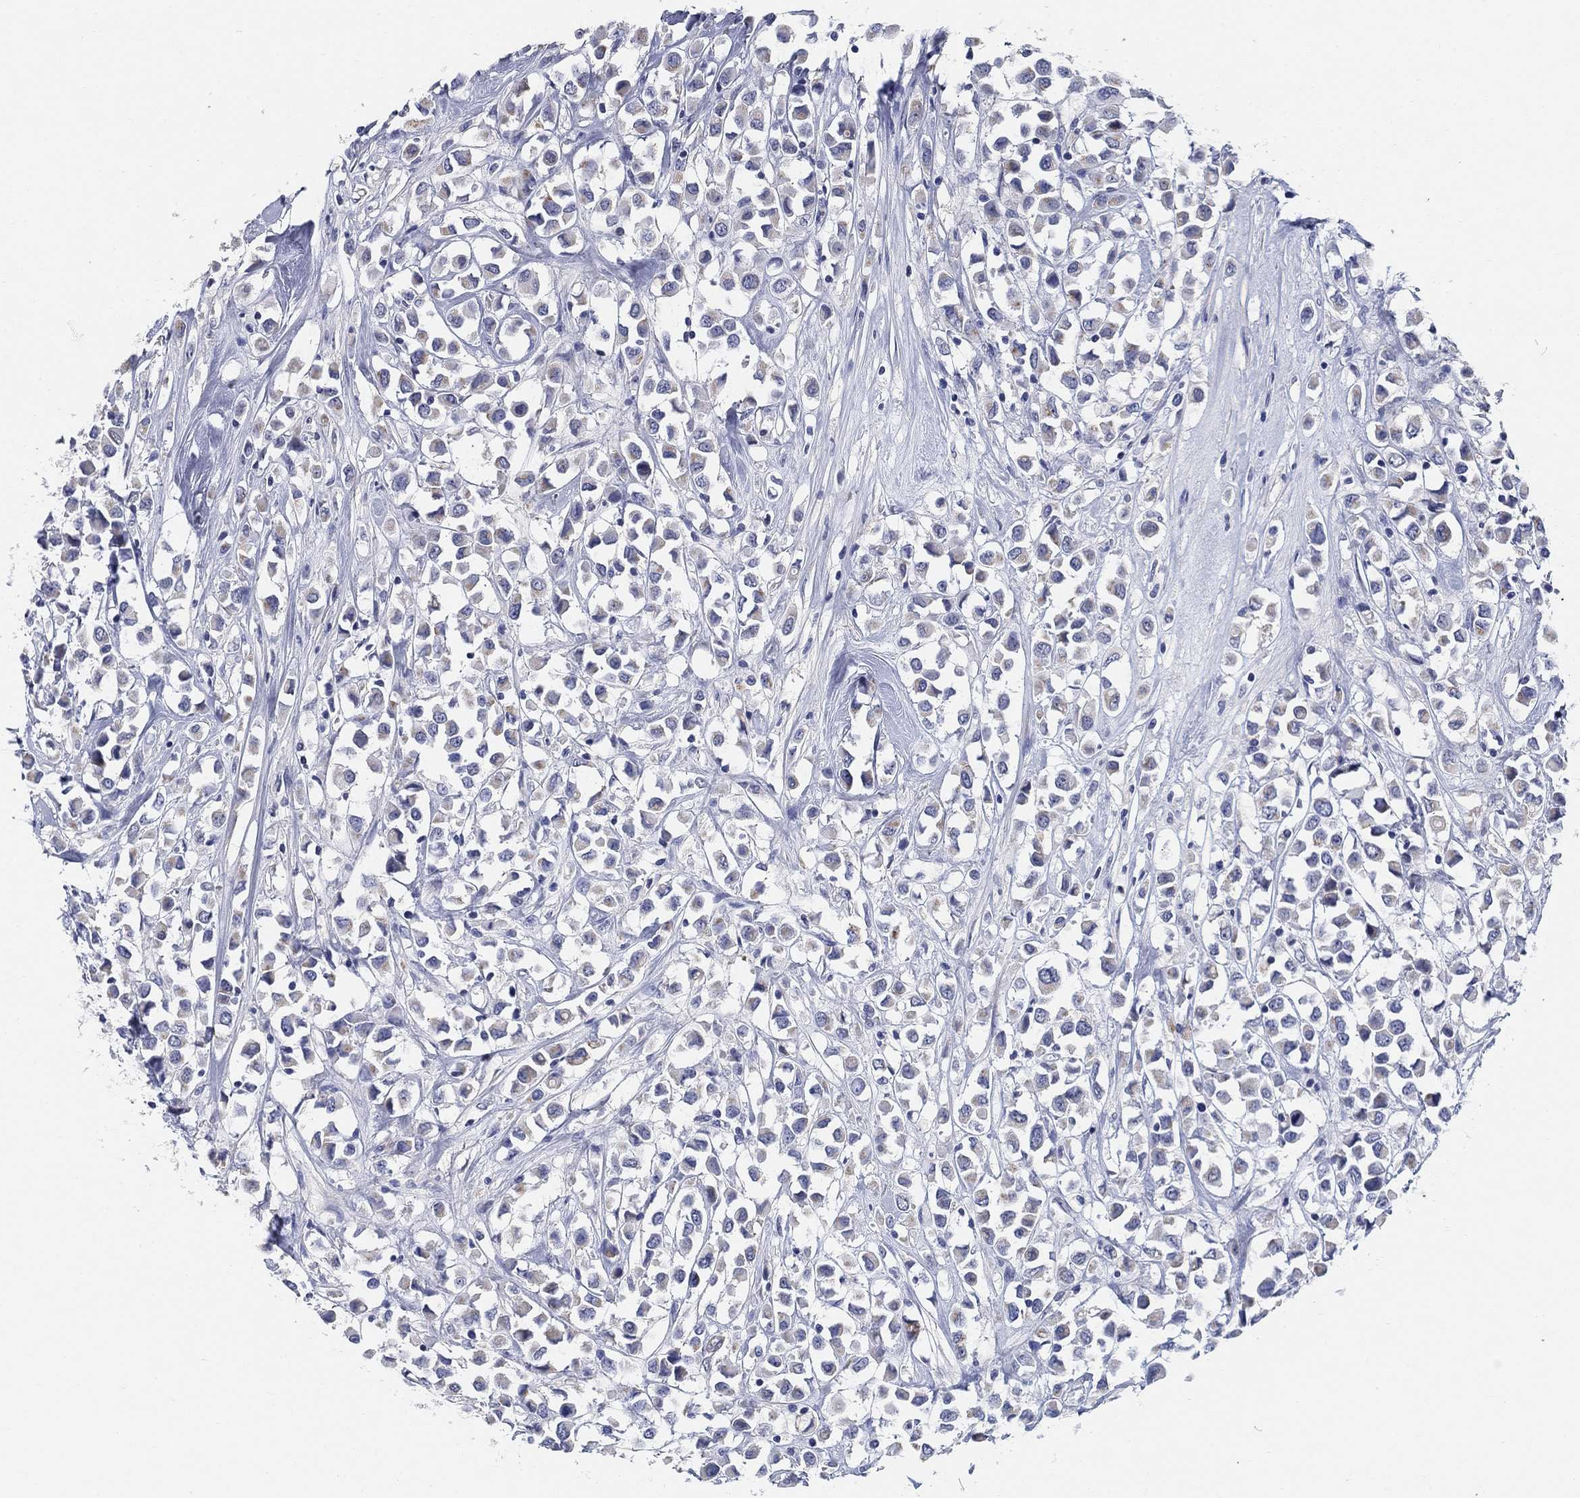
{"staining": {"intensity": "negative", "quantity": "none", "location": "none"}, "tissue": "breast cancer", "cell_type": "Tumor cells", "image_type": "cancer", "snomed": [{"axis": "morphology", "description": "Duct carcinoma"}, {"axis": "topography", "description": "Breast"}], "caption": "There is no significant expression in tumor cells of breast cancer.", "gene": "CLUL1", "patient": {"sex": "female", "age": 61}}